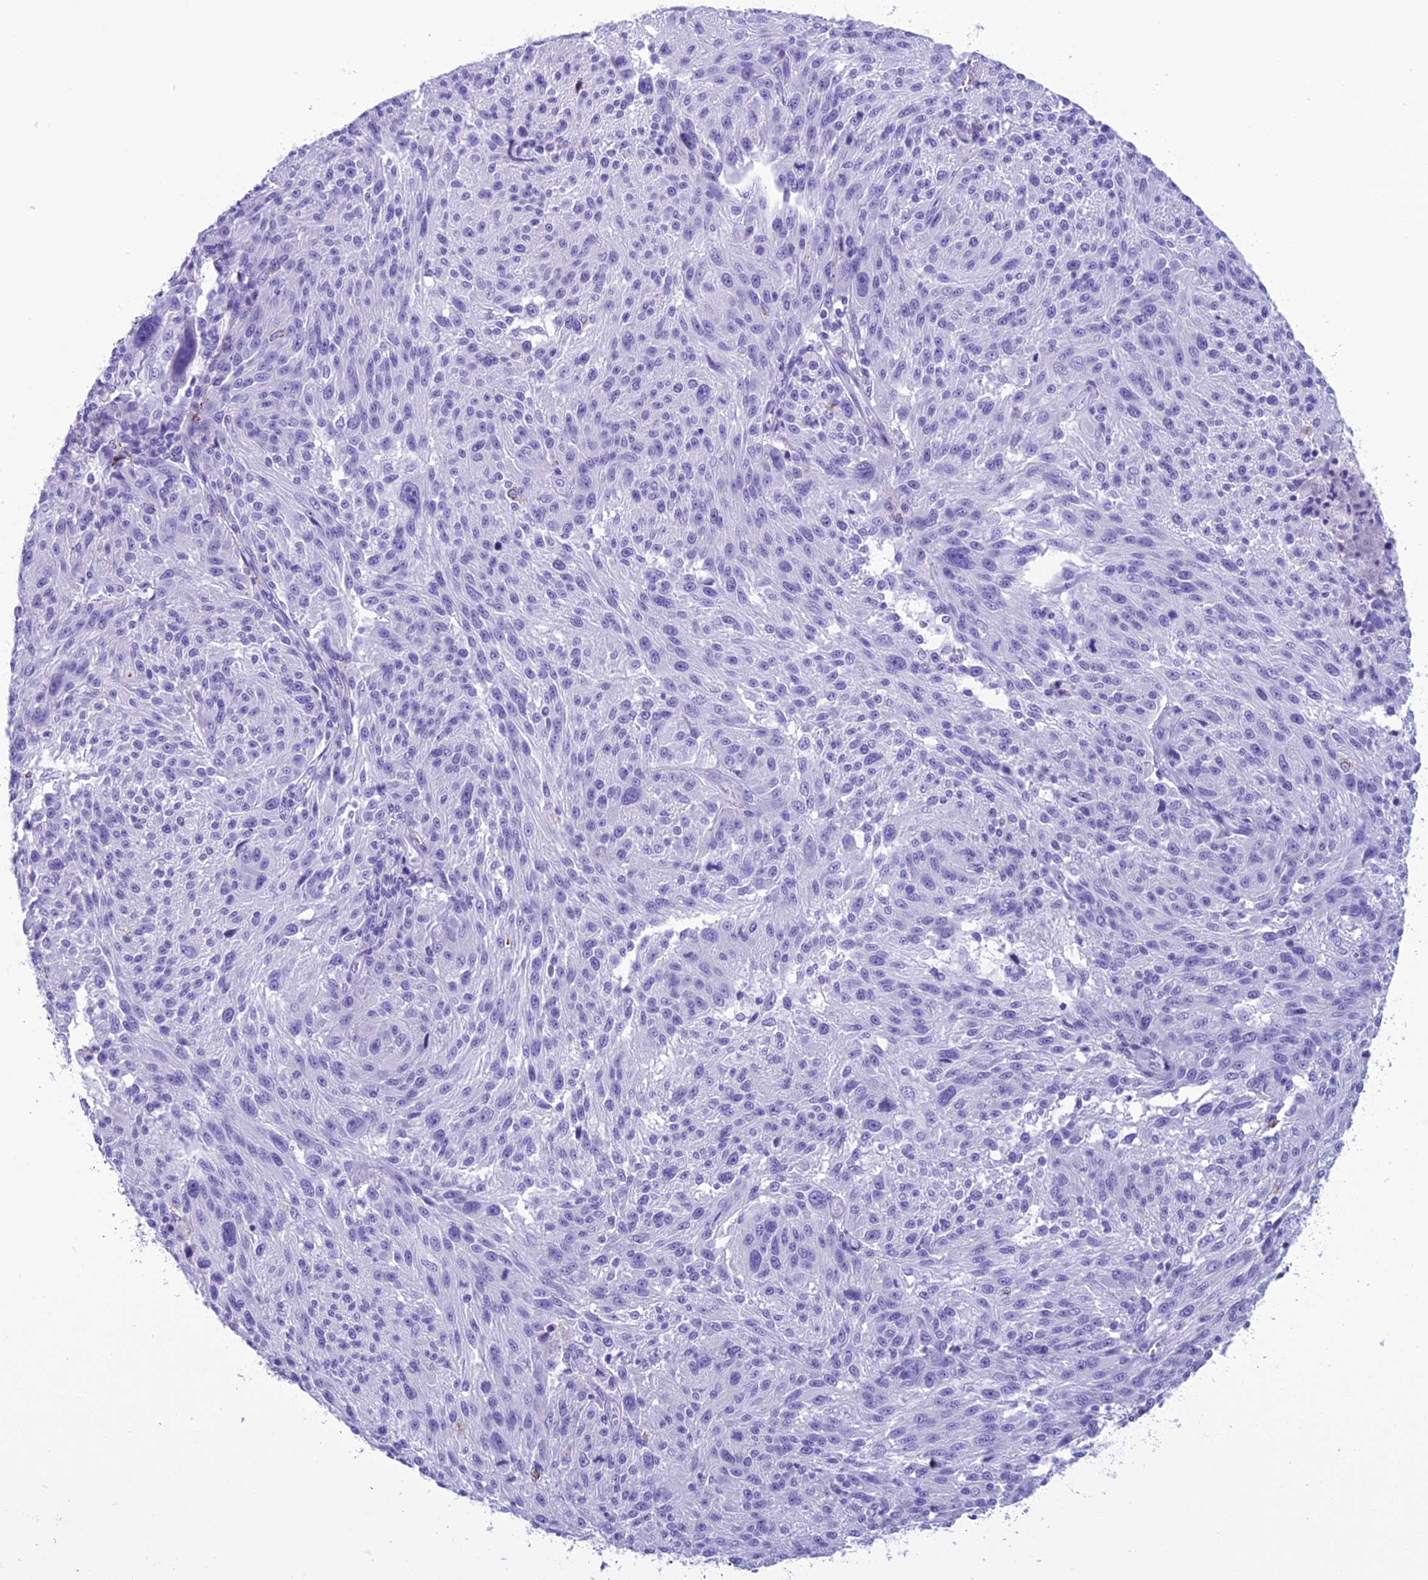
{"staining": {"intensity": "negative", "quantity": "none", "location": "none"}, "tissue": "melanoma", "cell_type": "Tumor cells", "image_type": "cancer", "snomed": [{"axis": "morphology", "description": "Malignant melanoma, NOS"}, {"axis": "topography", "description": "Skin"}], "caption": "Histopathology image shows no significant protein expression in tumor cells of malignant melanoma.", "gene": "TRAM1L1", "patient": {"sex": "male", "age": 53}}